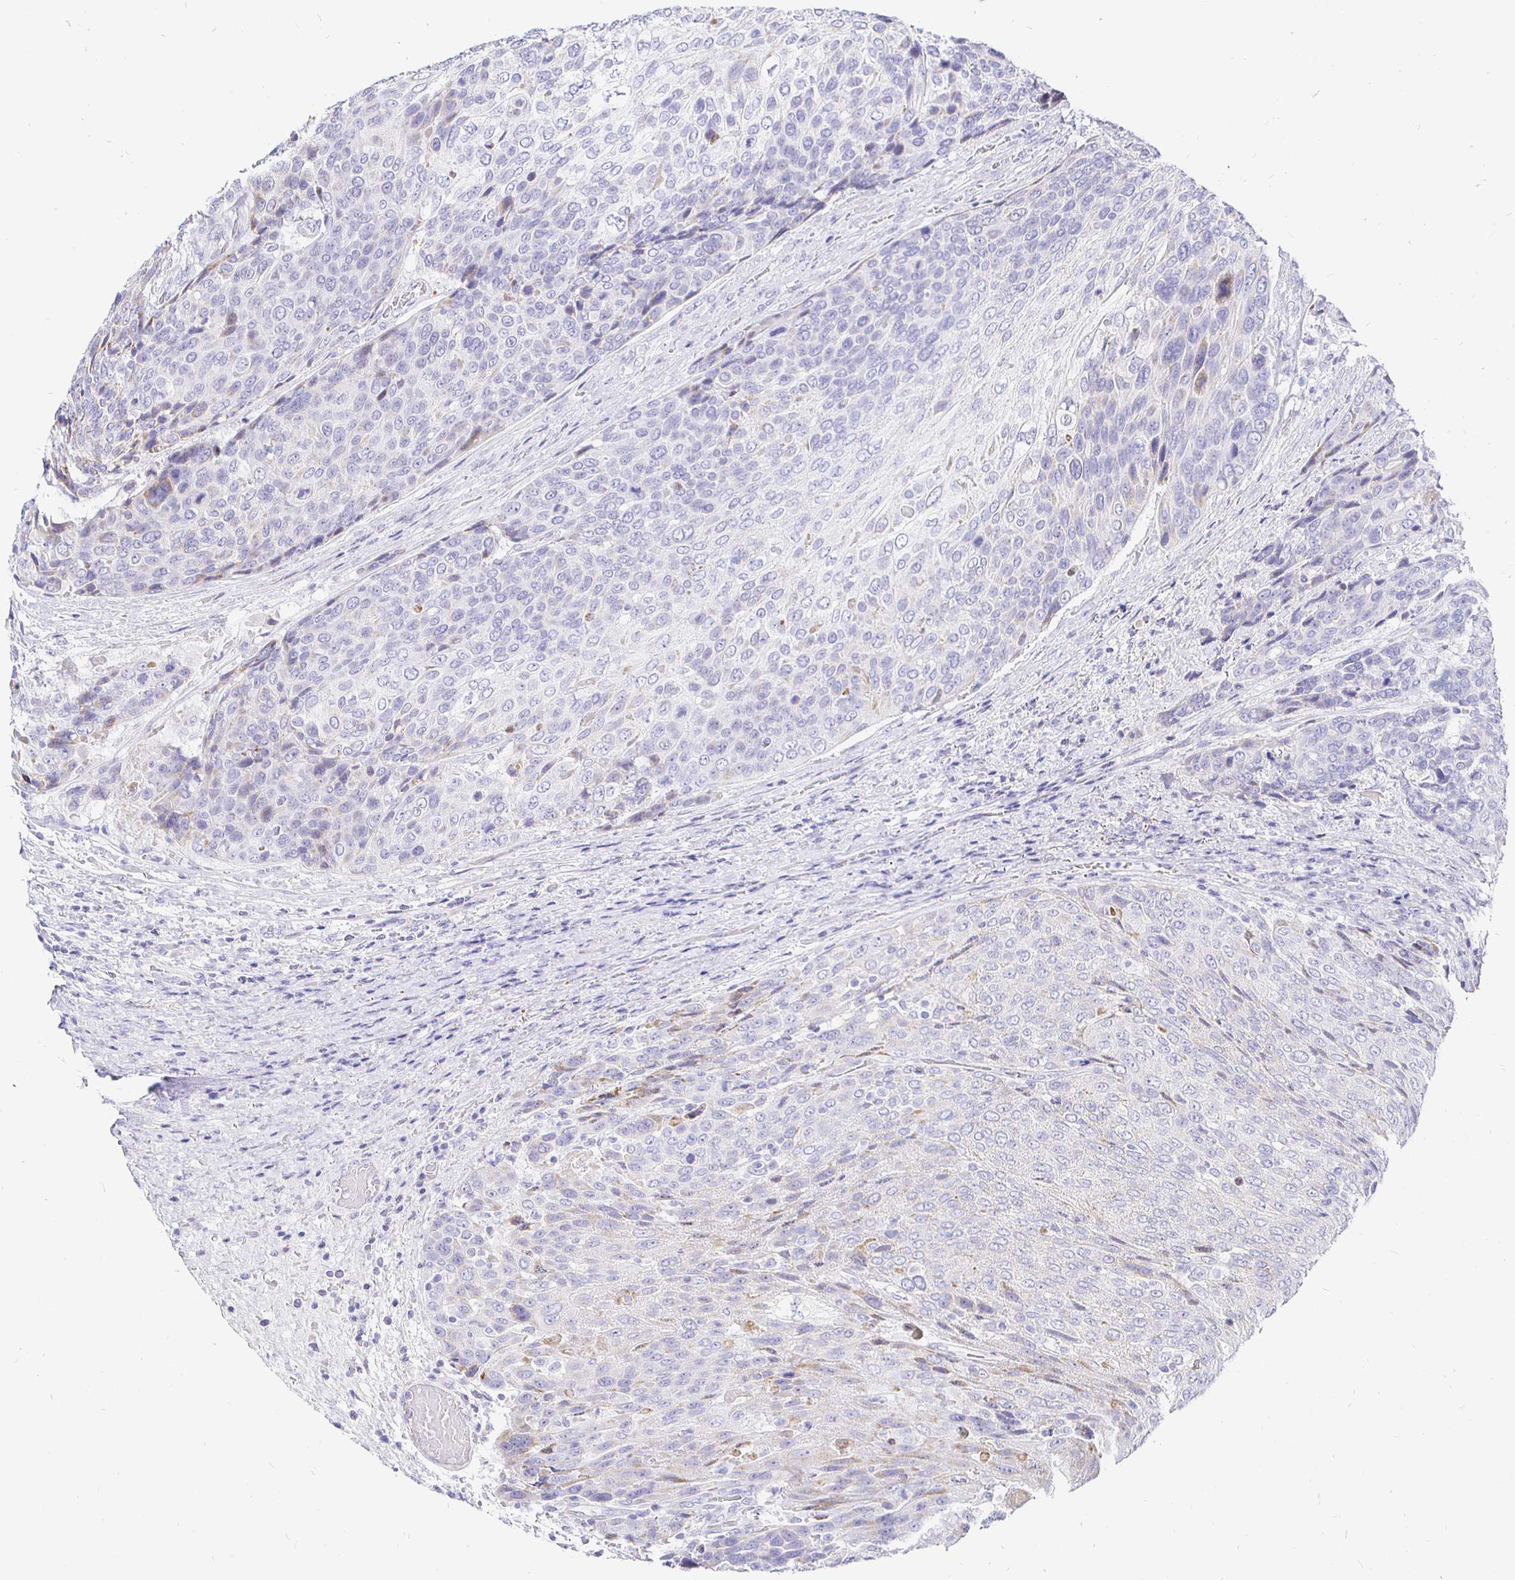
{"staining": {"intensity": "negative", "quantity": "none", "location": "none"}, "tissue": "urothelial cancer", "cell_type": "Tumor cells", "image_type": "cancer", "snomed": [{"axis": "morphology", "description": "Urothelial carcinoma, High grade"}, {"axis": "topography", "description": "Urinary bladder"}], "caption": "DAB (3,3'-diaminobenzidine) immunohistochemical staining of human urothelial cancer exhibits no significant positivity in tumor cells.", "gene": "CR2", "patient": {"sex": "female", "age": 70}}